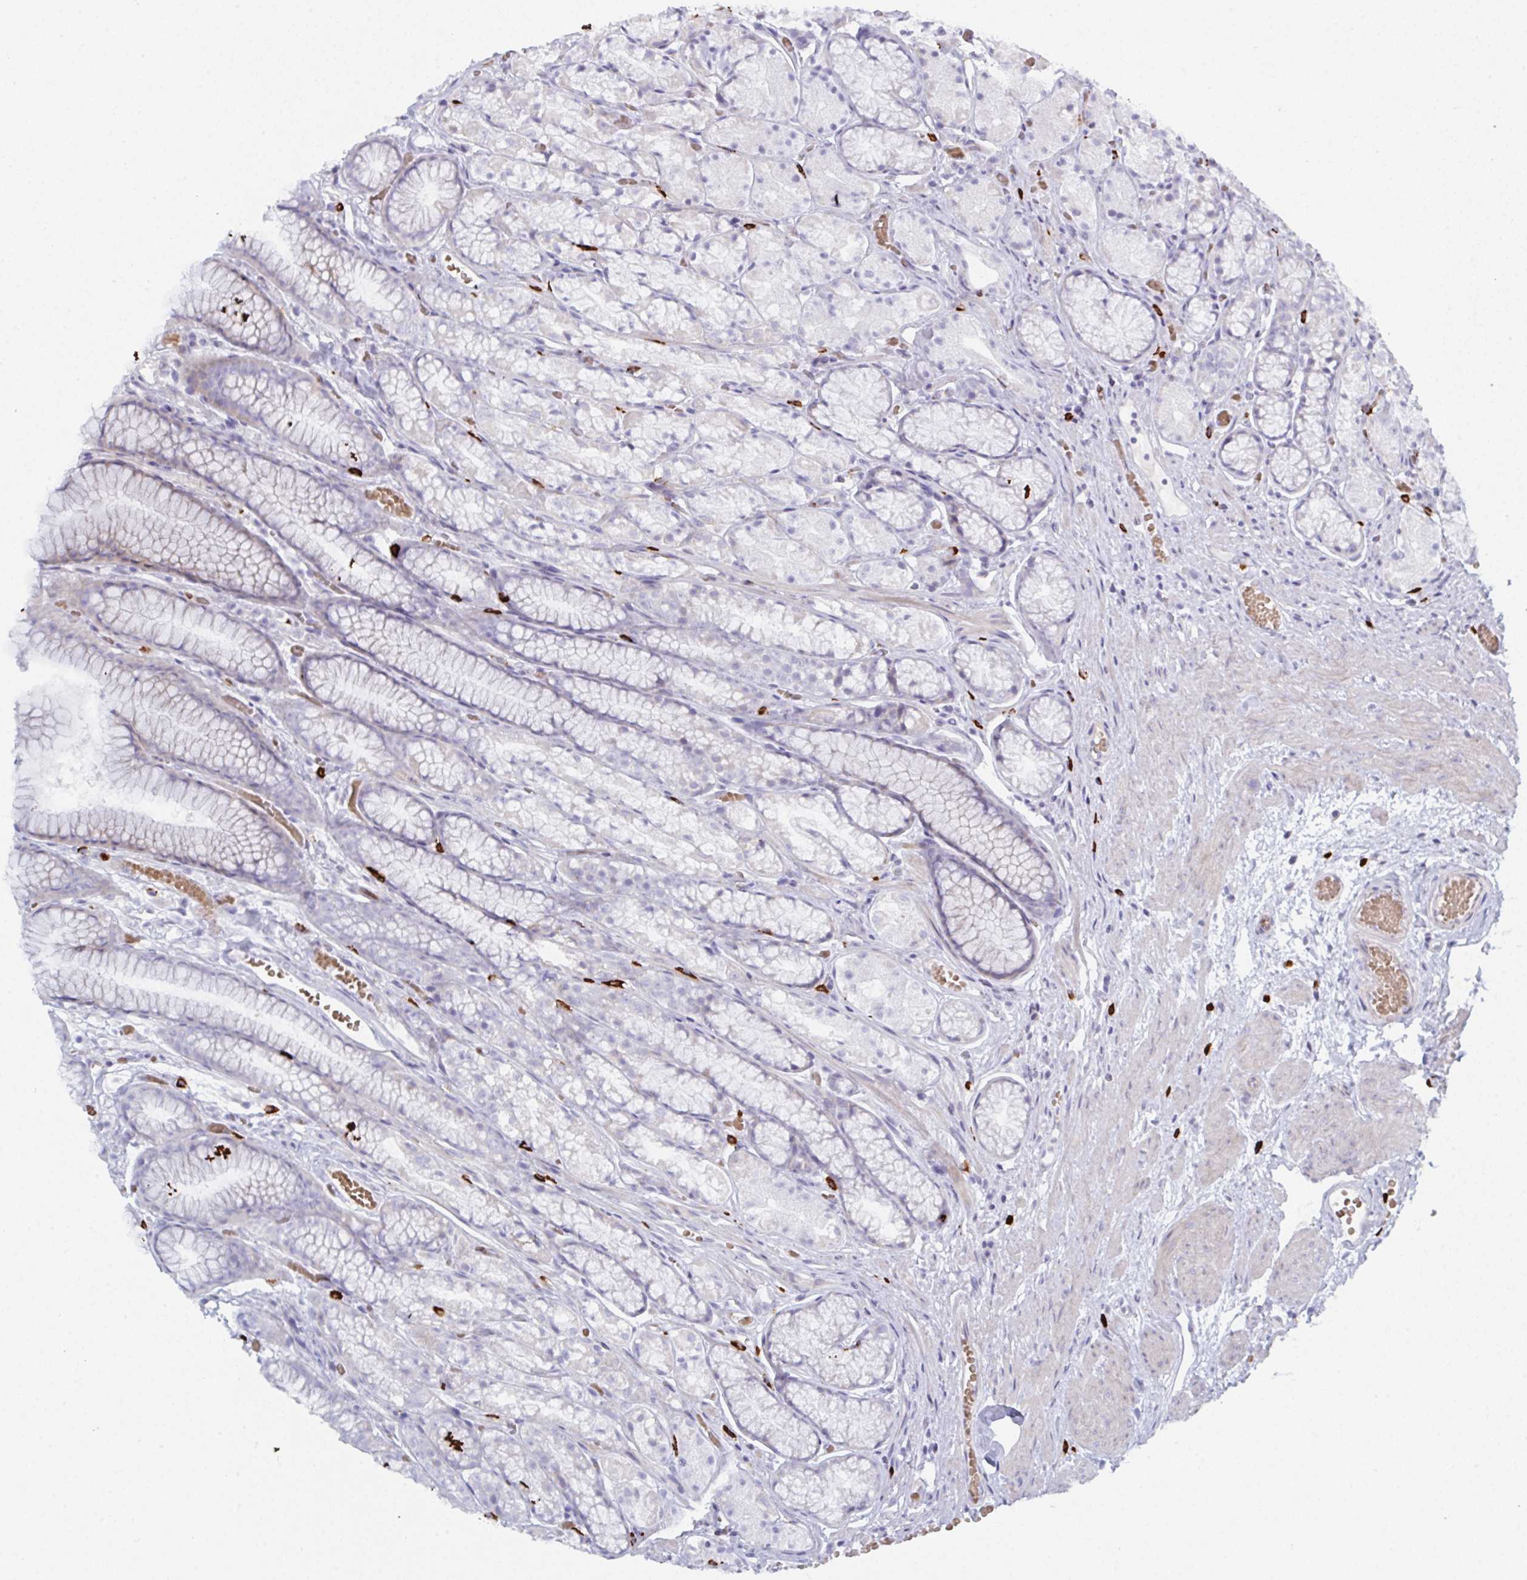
{"staining": {"intensity": "negative", "quantity": "none", "location": "none"}, "tissue": "stomach", "cell_type": "Glandular cells", "image_type": "normal", "snomed": [{"axis": "morphology", "description": "Normal tissue, NOS"}, {"axis": "topography", "description": "Smooth muscle"}, {"axis": "topography", "description": "Stomach"}], "caption": "Protein analysis of unremarkable stomach demonstrates no significant positivity in glandular cells. (DAB IHC with hematoxylin counter stain).", "gene": "ZNF684", "patient": {"sex": "male", "age": 70}}